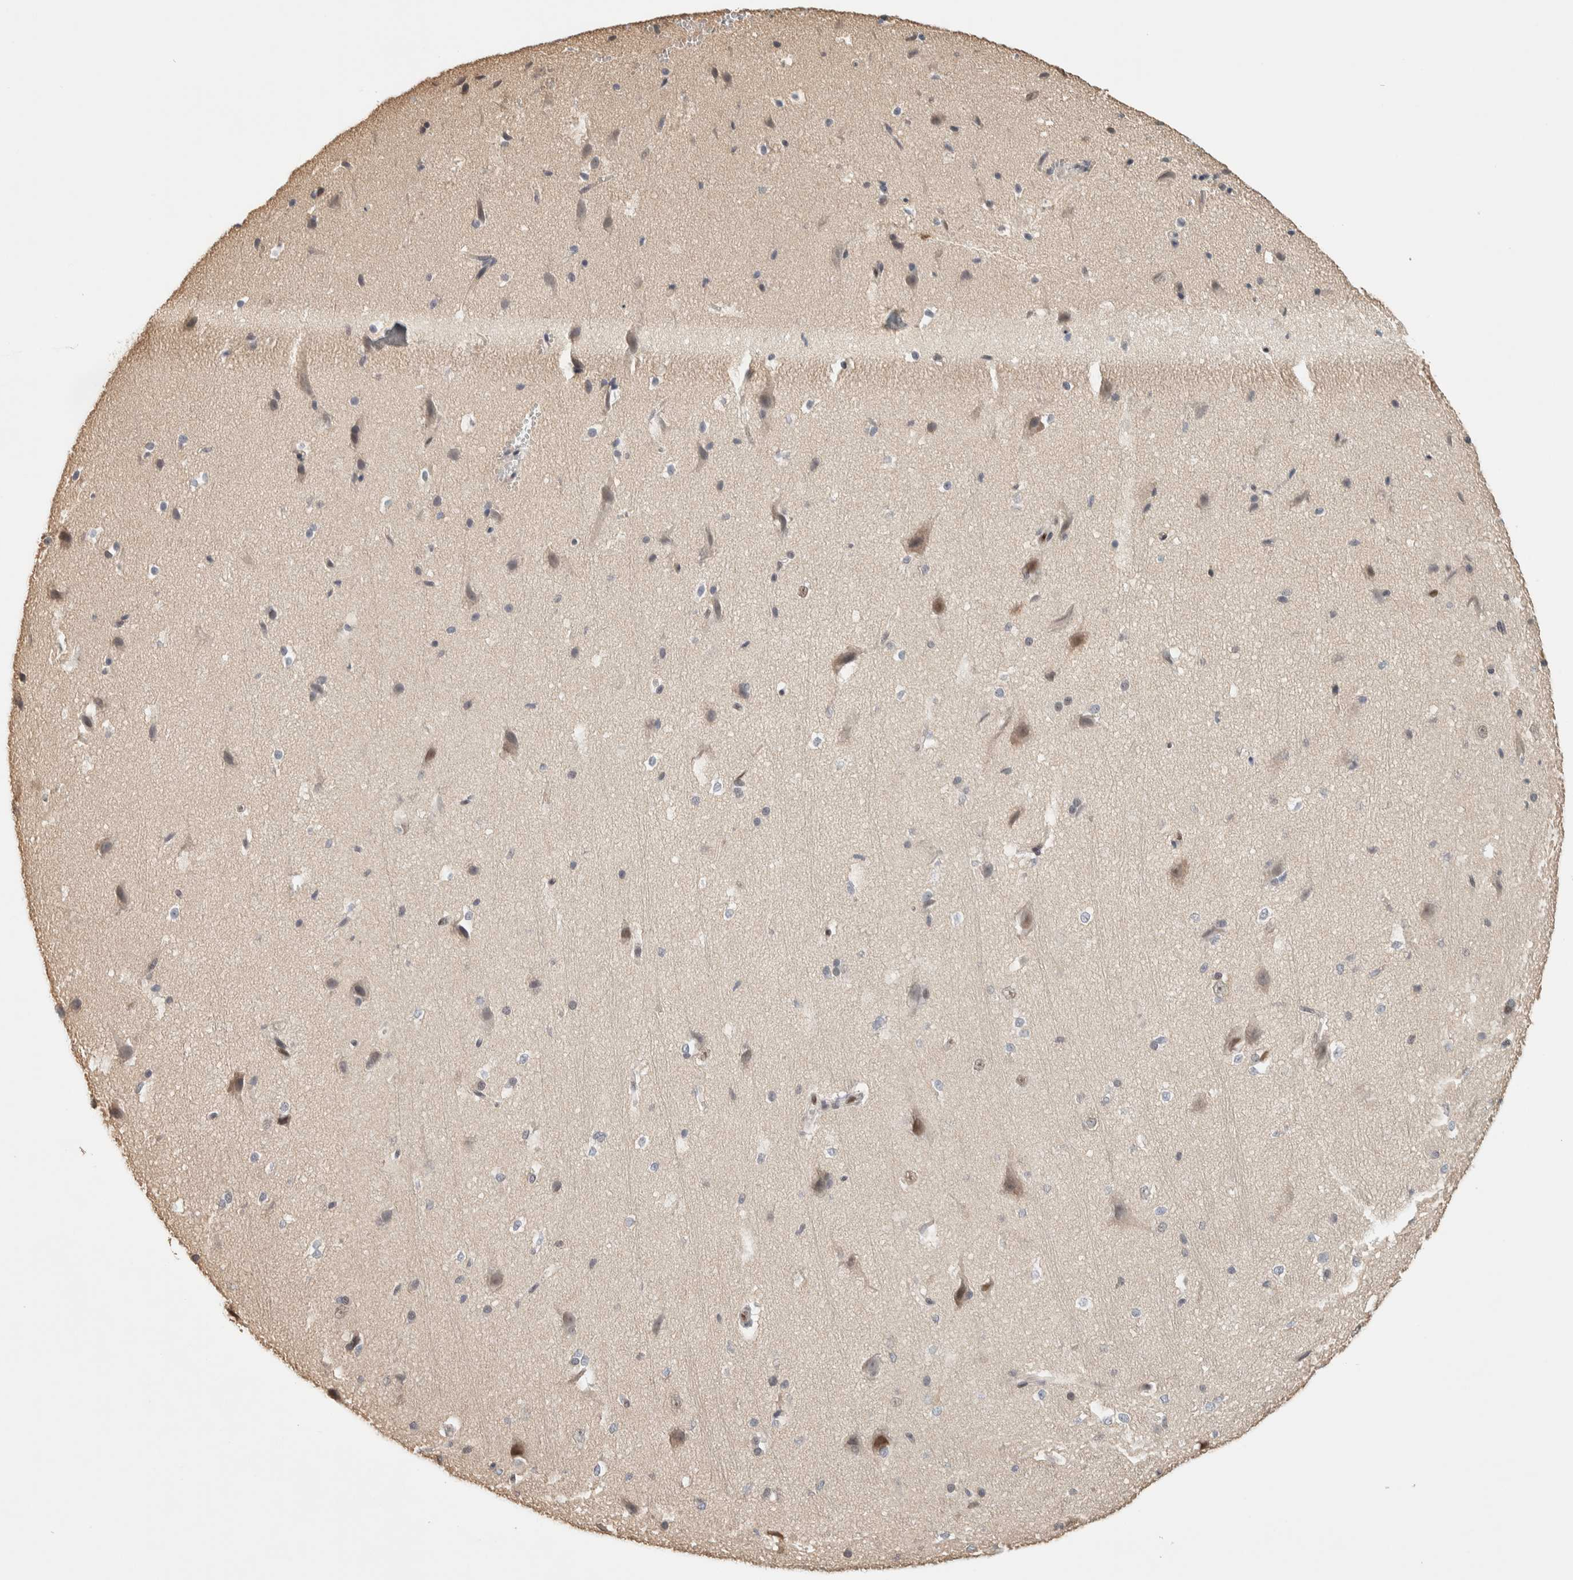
{"staining": {"intensity": "negative", "quantity": "none", "location": "none"}, "tissue": "cerebral cortex", "cell_type": "Endothelial cells", "image_type": "normal", "snomed": [{"axis": "morphology", "description": "Normal tissue, NOS"}, {"axis": "morphology", "description": "Developmental malformation"}, {"axis": "topography", "description": "Cerebral cortex"}], "caption": "Endothelial cells show no significant positivity in benign cerebral cortex. (Brightfield microscopy of DAB immunohistochemistry (IHC) at high magnification).", "gene": "PUS7", "patient": {"sex": "female", "age": 30}}